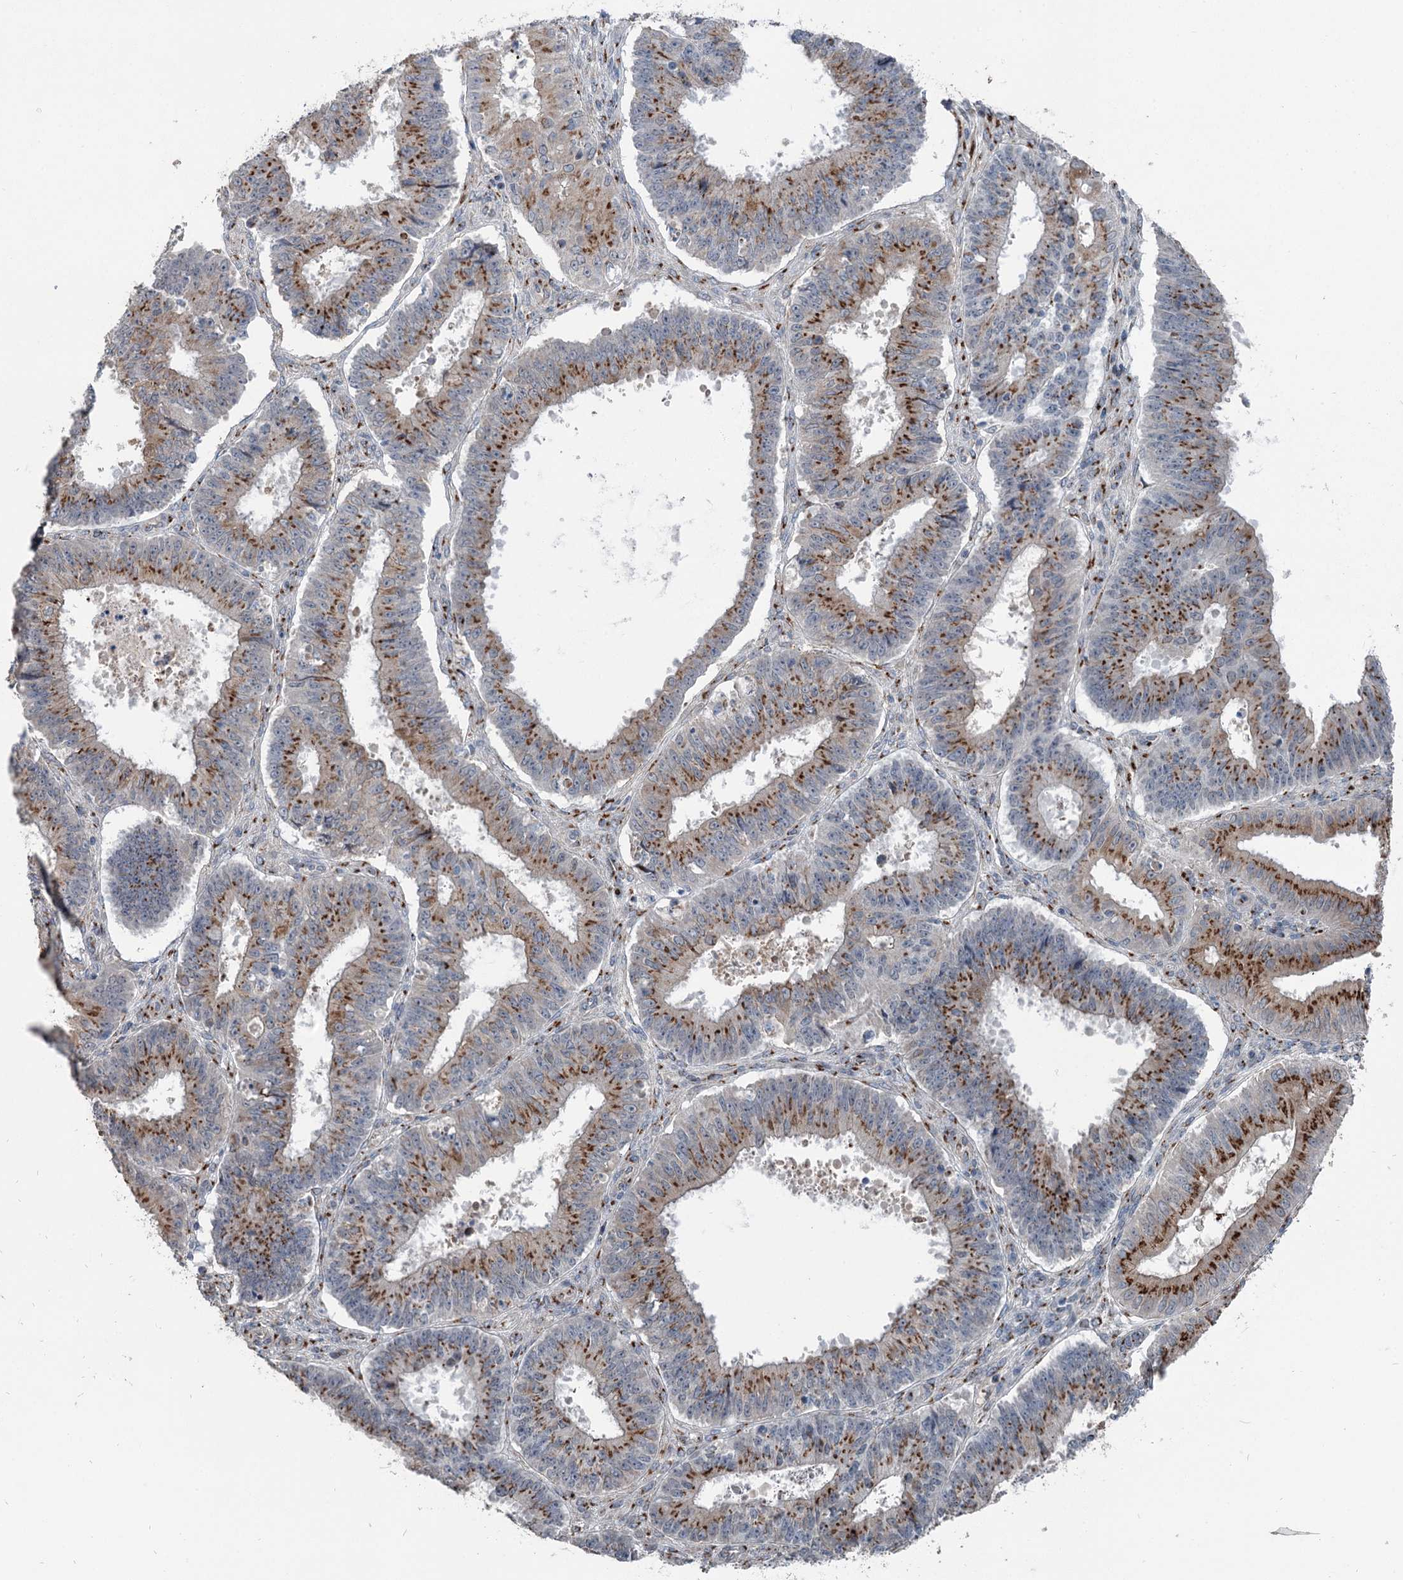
{"staining": {"intensity": "strong", "quantity": "25%-75%", "location": "cytoplasmic/membranous"}, "tissue": "ovarian cancer", "cell_type": "Tumor cells", "image_type": "cancer", "snomed": [{"axis": "morphology", "description": "Carcinoma, endometroid"}, {"axis": "topography", "description": "Appendix"}, {"axis": "topography", "description": "Ovary"}], "caption": "Immunohistochemistry of ovarian cancer demonstrates high levels of strong cytoplasmic/membranous staining in about 25%-75% of tumor cells. (DAB (3,3'-diaminobenzidine) = brown stain, brightfield microscopy at high magnification).", "gene": "ITIH5", "patient": {"sex": "female", "age": 42}}